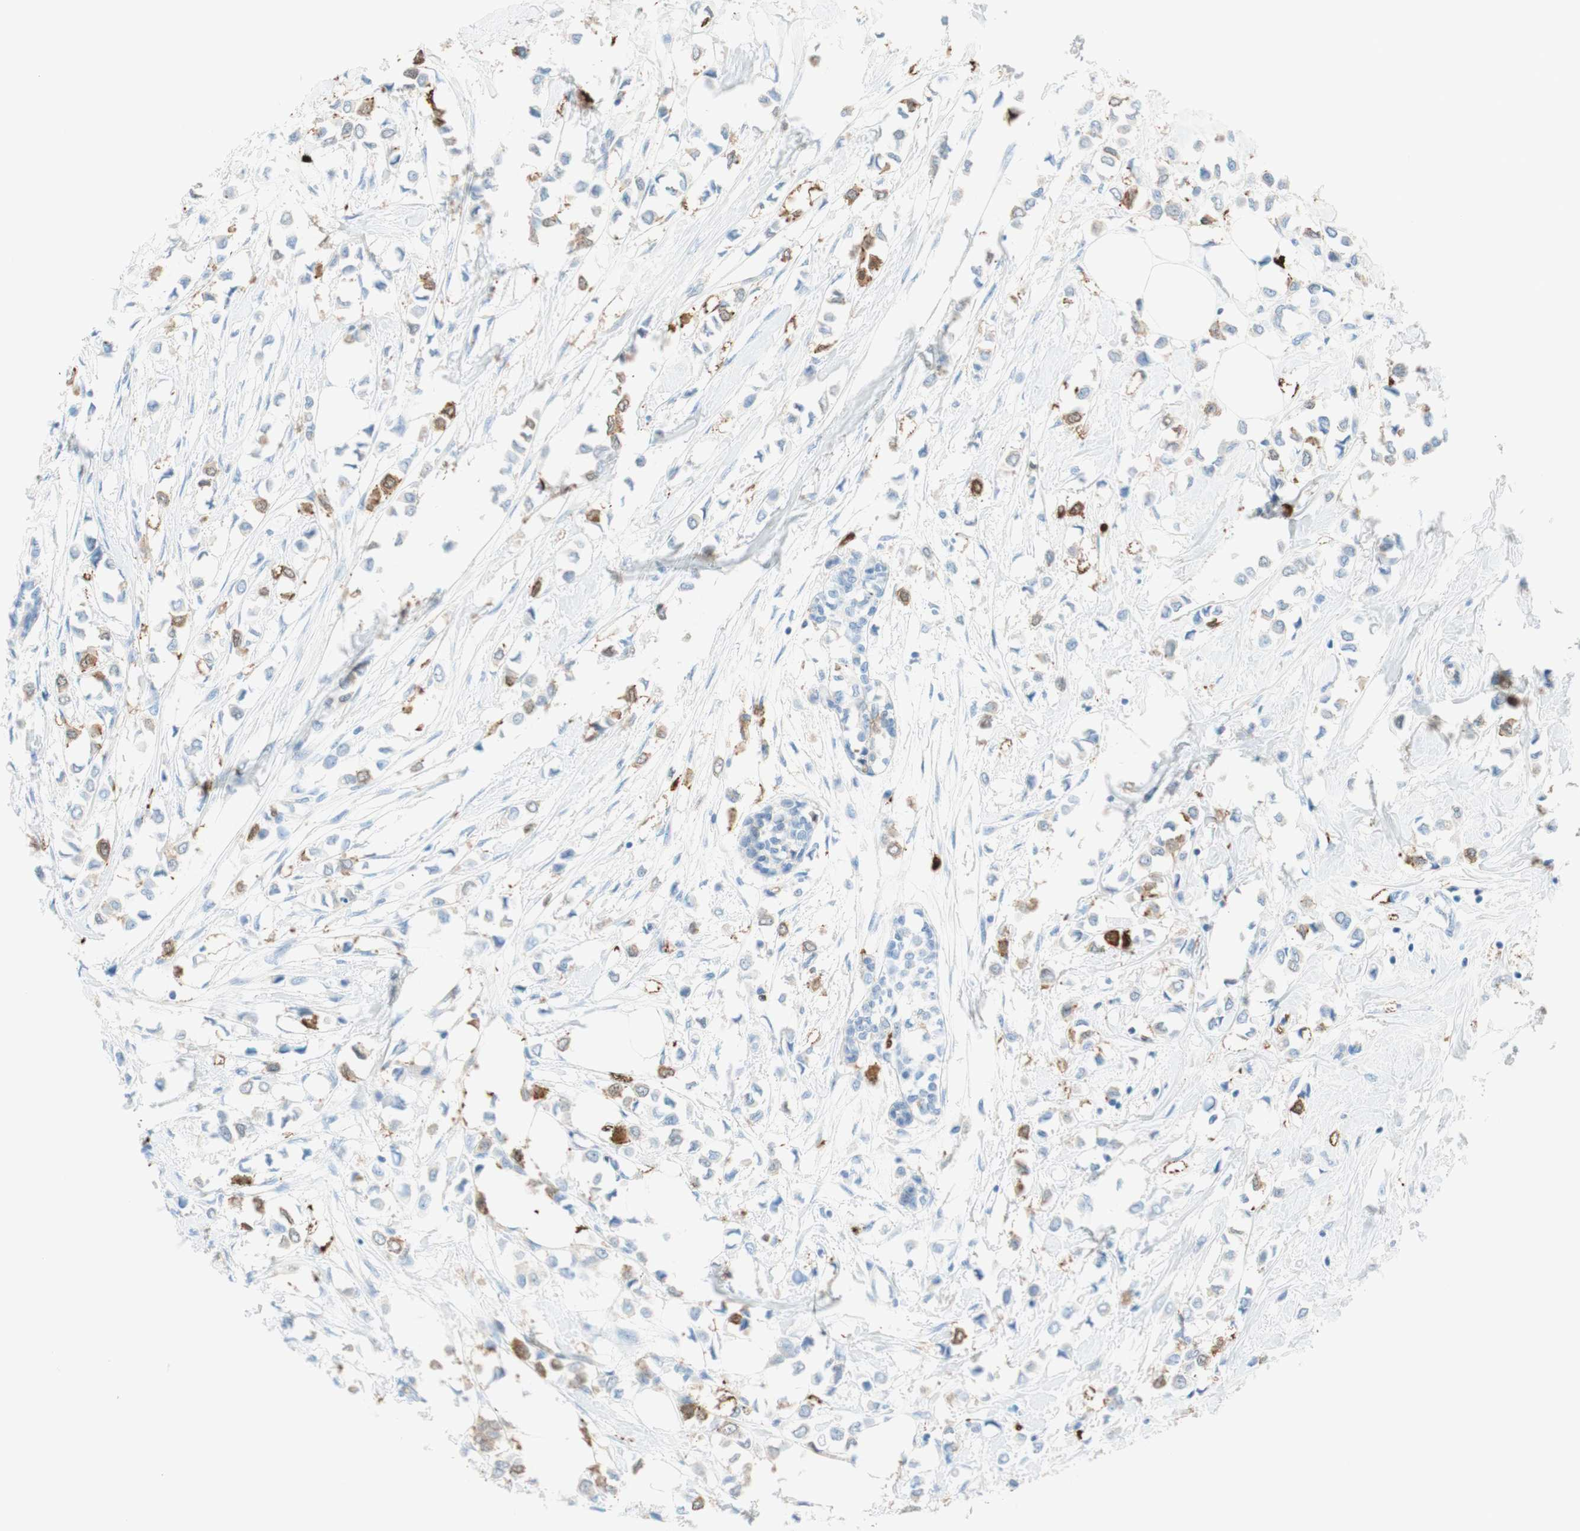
{"staining": {"intensity": "moderate", "quantity": "<25%", "location": "cytoplasmic/membranous"}, "tissue": "breast cancer", "cell_type": "Tumor cells", "image_type": "cancer", "snomed": [{"axis": "morphology", "description": "Lobular carcinoma"}, {"axis": "topography", "description": "Breast"}], "caption": "Immunohistochemistry image of human breast cancer (lobular carcinoma) stained for a protein (brown), which shows low levels of moderate cytoplasmic/membranous staining in approximately <25% of tumor cells.", "gene": "STMN1", "patient": {"sex": "female", "age": 51}}